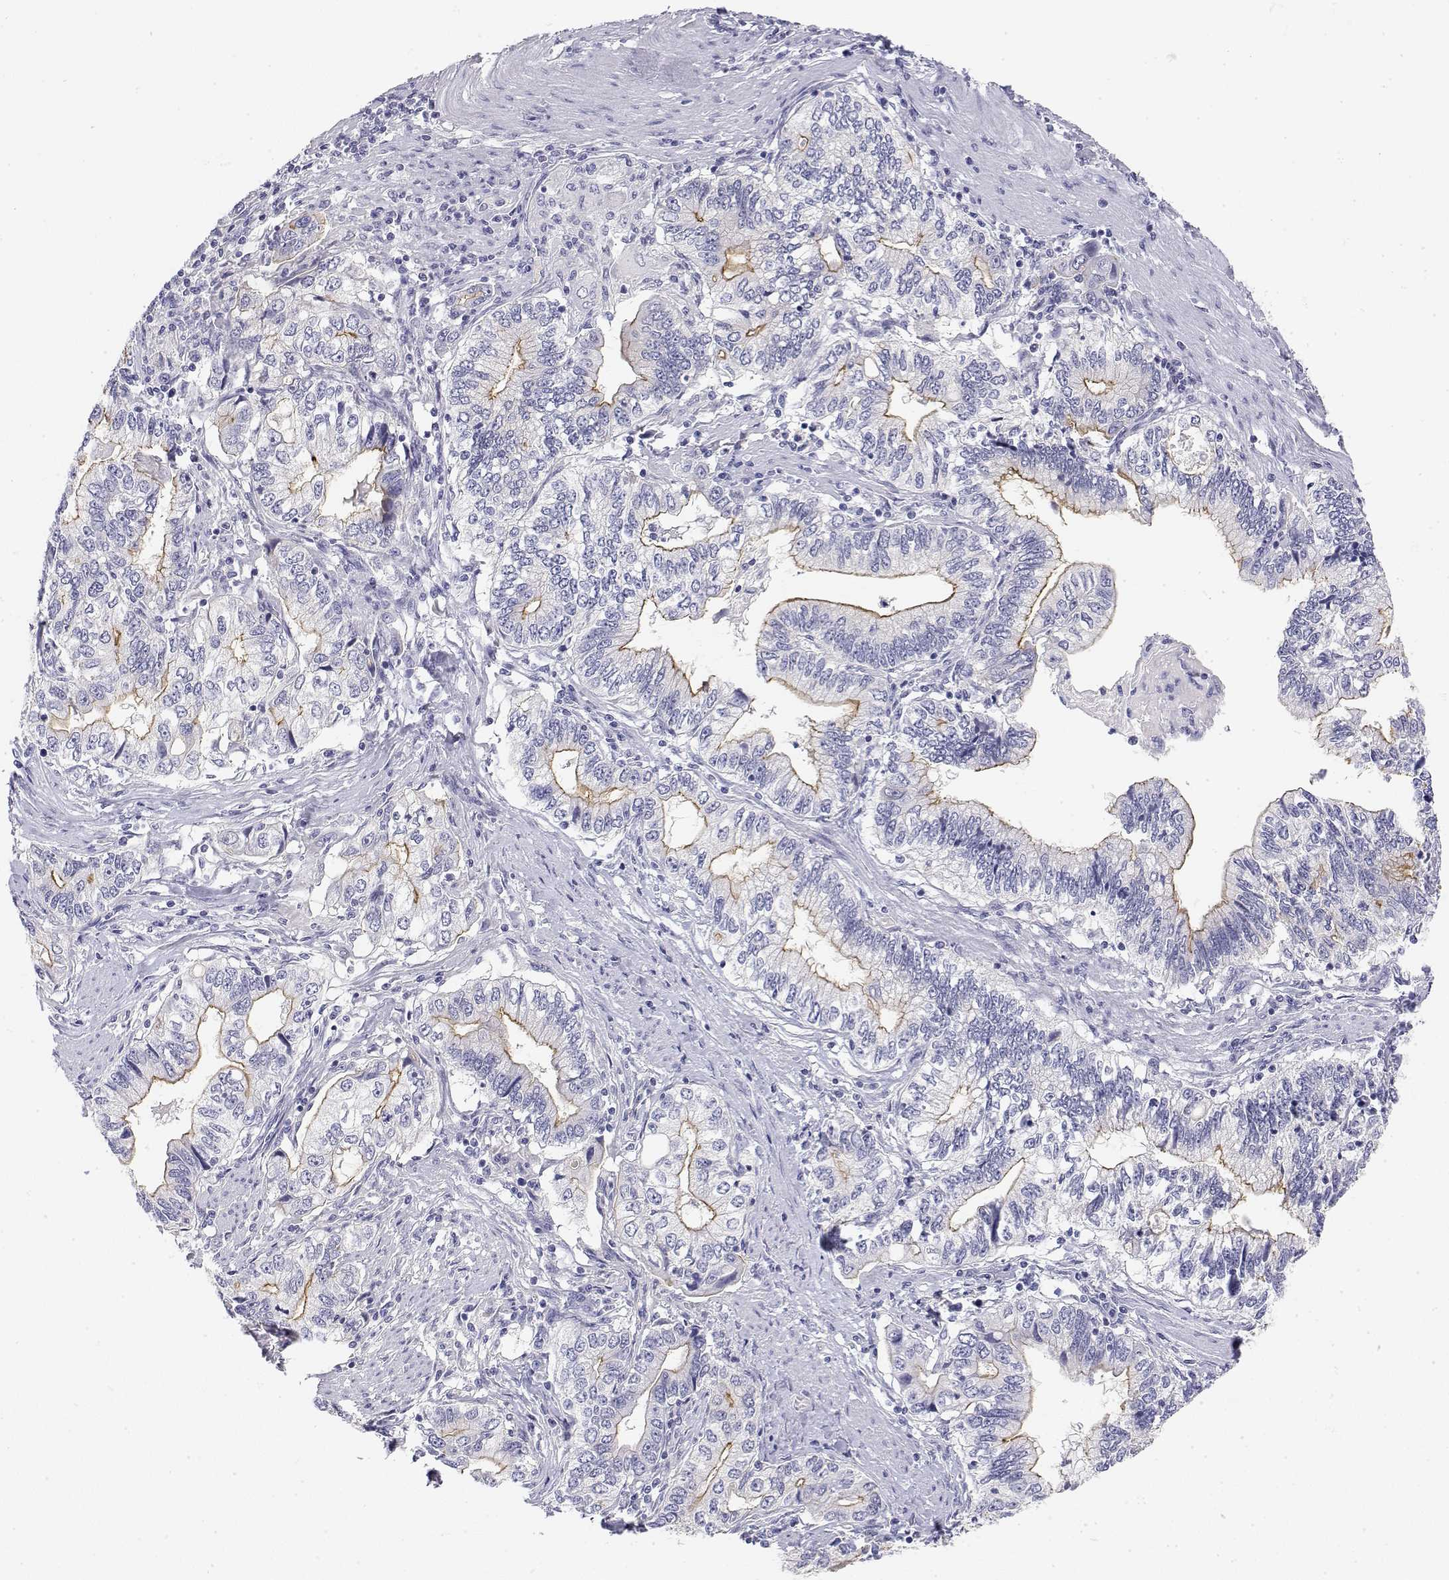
{"staining": {"intensity": "weak", "quantity": "25%-75%", "location": "cytoplasmic/membranous"}, "tissue": "stomach cancer", "cell_type": "Tumor cells", "image_type": "cancer", "snomed": [{"axis": "morphology", "description": "Adenocarcinoma, NOS"}, {"axis": "topography", "description": "Stomach, lower"}], "caption": "Protein analysis of stomach adenocarcinoma tissue demonstrates weak cytoplasmic/membranous expression in about 25%-75% of tumor cells.", "gene": "MISP", "patient": {"sex": "female", "age": 72}}